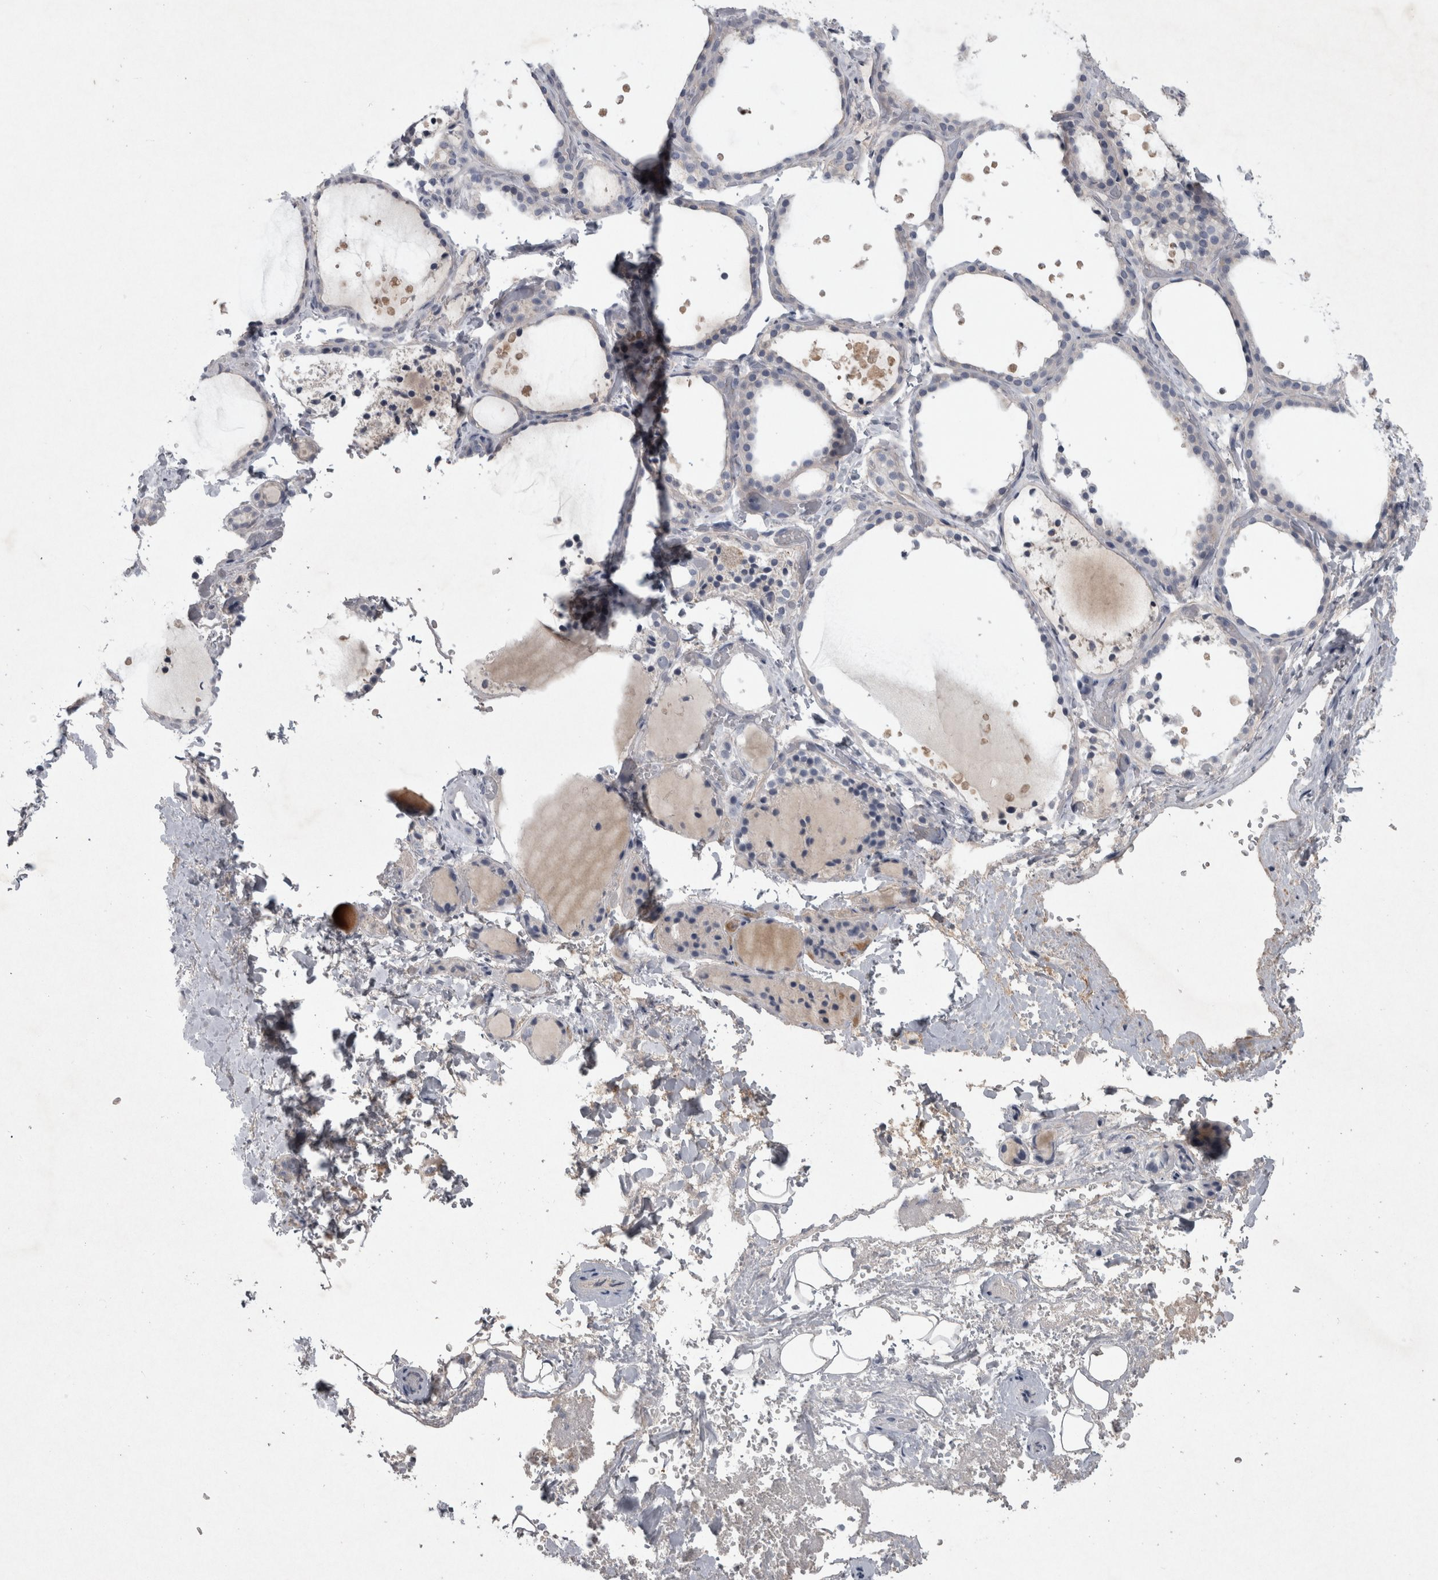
{"staining": {"intensity": "negative", "quantity": "none", "location": "none"}, "tissue": "thyroid gland", "cell_type": "Glandular cells", "image_type": "normal", "snomed": [{"axis": "morphology", "description": "Normal tissue, NOS"}, {"axis": "topography", "description": "Thyroid gland"}], "caption": "Micrograph shows no significant protein positivity in glandular cells of unremarkable thyroid gland.", "gene": "ENPP7", "patient": {"sex": "female", "age": 44}}